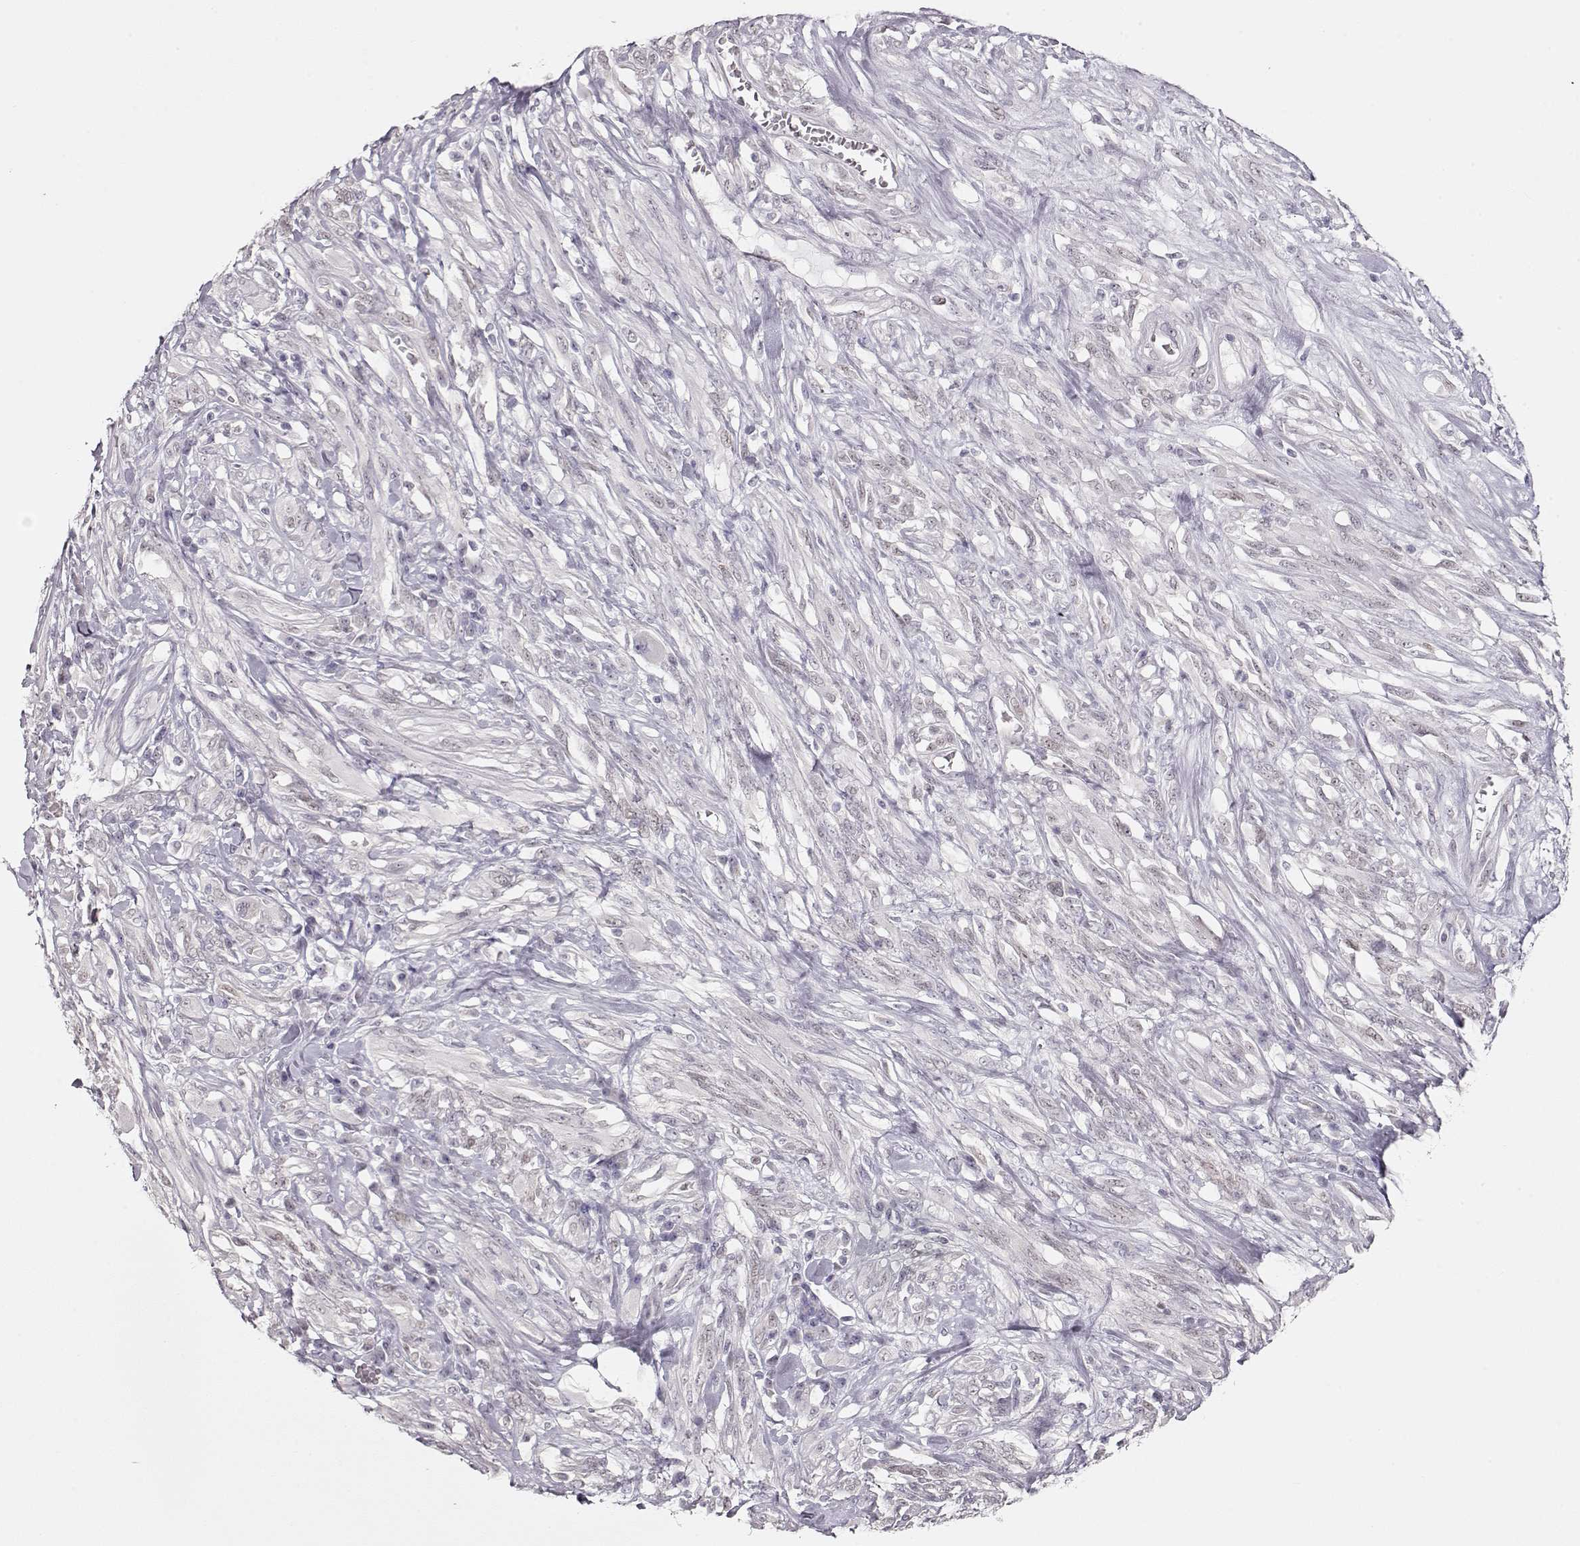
{"staining": {"intensity": "negative", "quantity": "none", "location": "none"}, "tissue": "melanoma", "cell_type": "Tumor cells", "image_type": "cancer", "snomed": [{"axis": "morphology", "description": "Malignant melanoma, NOS"}, {"axis": "topography", "description": "Skin"}], "caption": "The immunohistochemistry image has no significant expression in tumor cells of malignant melanoma tissue.", "gene": "FAM205A", "patient": {"sex": "female", "age": 91}}